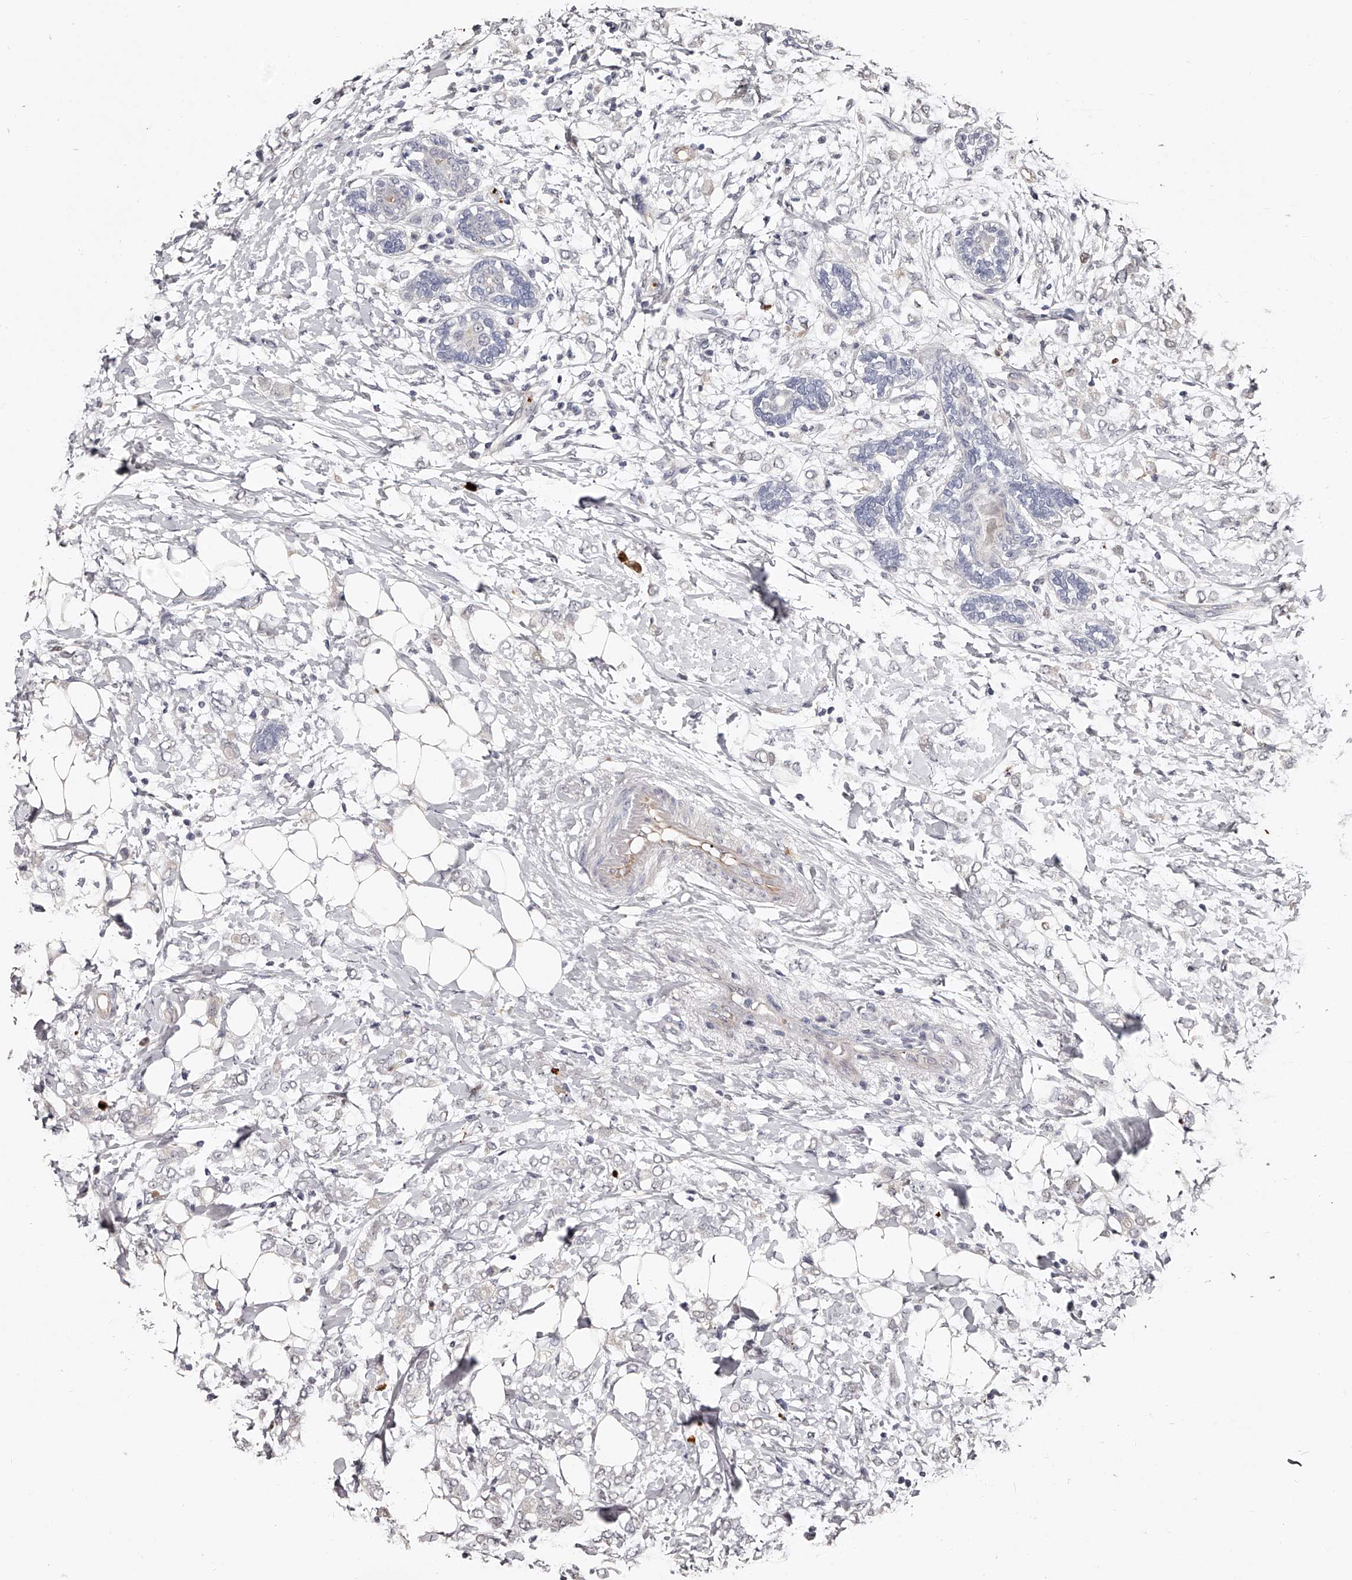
{"staining": {"intensity": "negative", "quantity": "none", "location": "none"}, "tissue": "breast cancer", "cell_type": "Tumor cells", "image_type": "cancer", "snomed": [{"axis": "morphology", "description": "Normal tissue, NOS"}, {"axis": "morphology", "description": "Lobular carcinoma"}, {"axis": "topography", "description": "Breast"}], "caption": "Micrograph shows no protein expression in tumor cells of lobular carcinoma (breast) tissue.", "gene": "URGCP", "patient": {"sex": "female", "age": 47}}